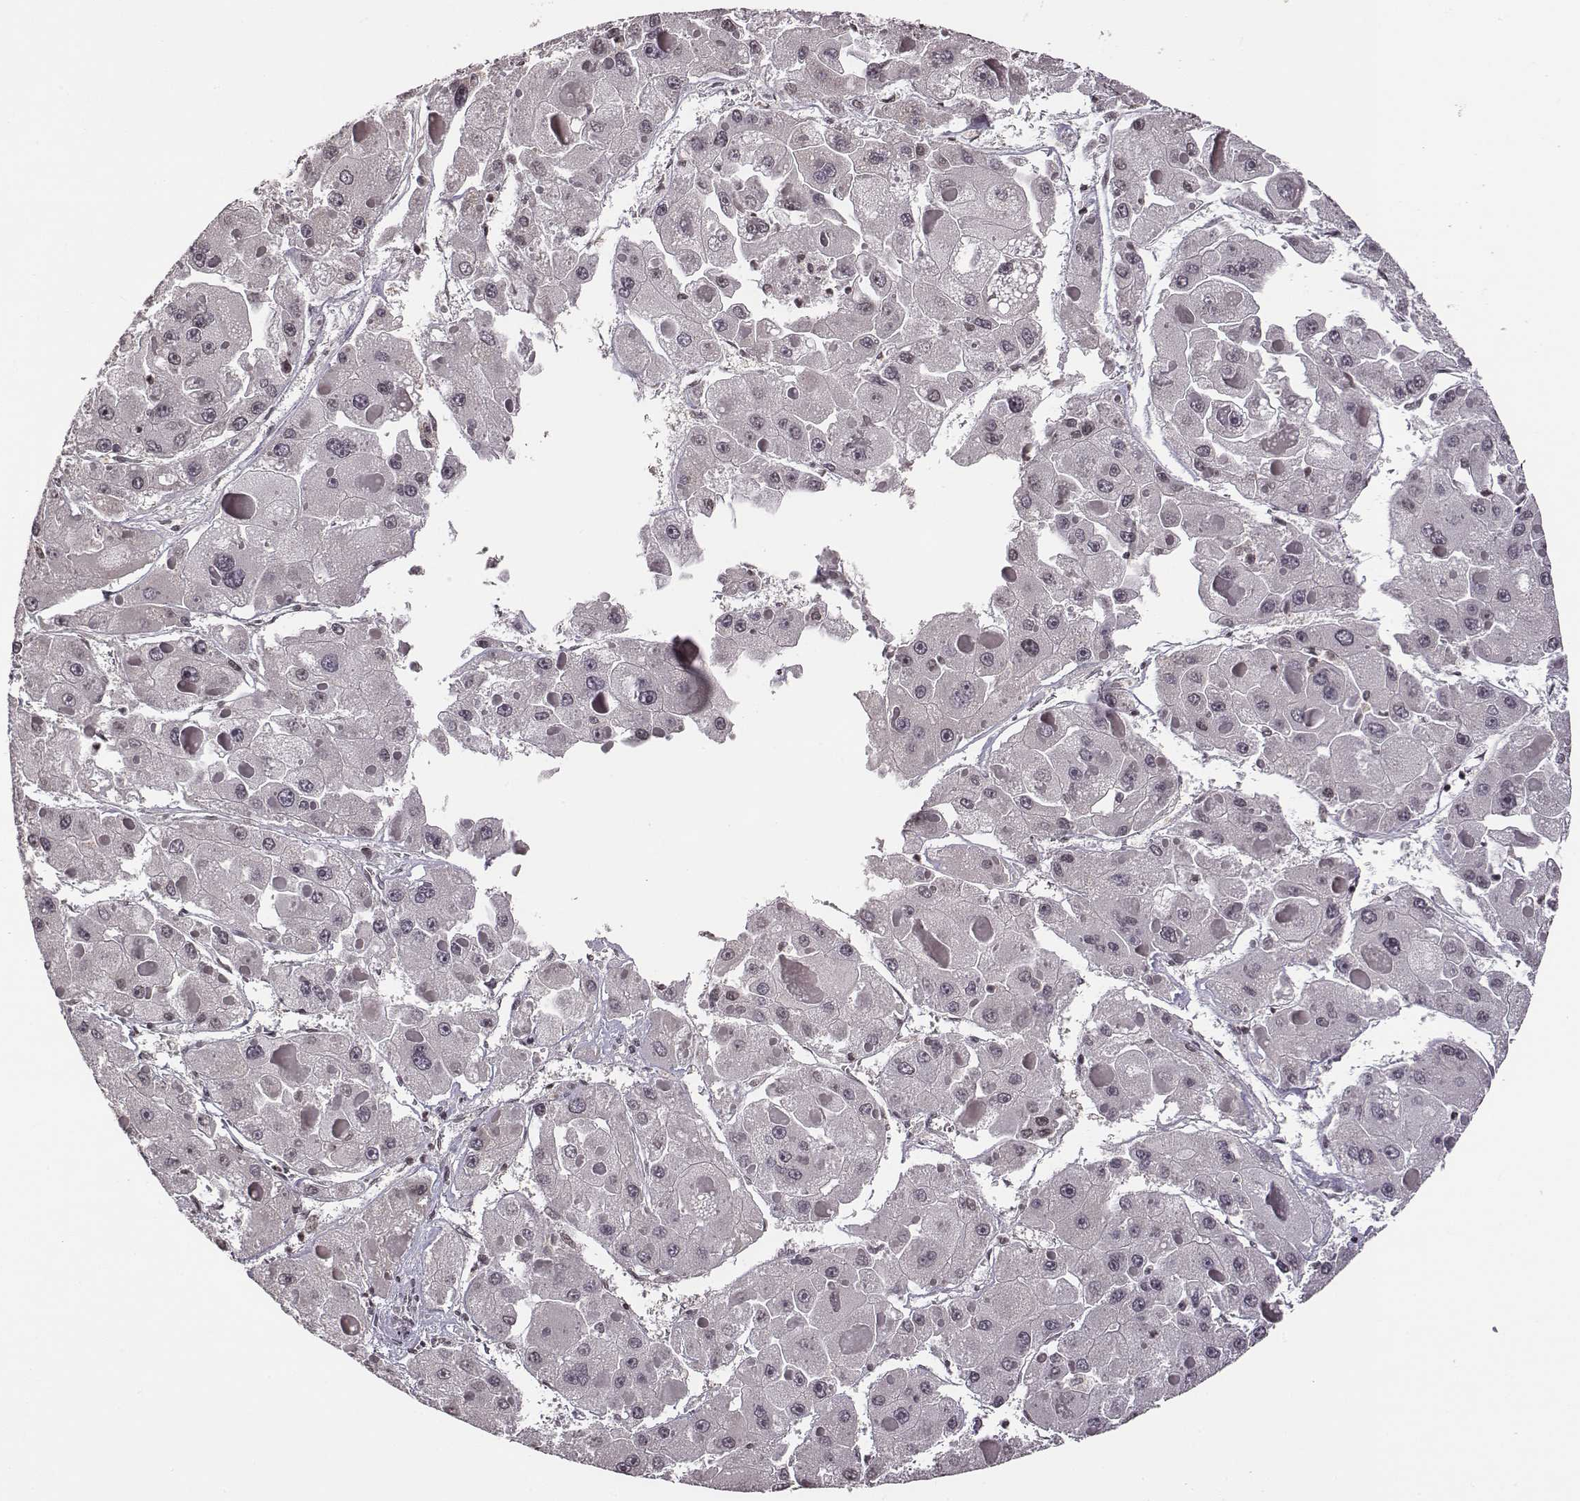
{"staining": {"intensity": "negative", "quantity": "none", "location": "none"}, "tissue": "liver cancer", "cell_type": "Tumor cells", "image_type": "cancer", "snomed": [{"axis": "morphology", "description": "Carcinoma, Hepatocellular, NOS"}, {"axis": "topography", "description": "Liver"}], "caption": "IHC of liver hepatocellular carcinoma demonstrates no positivity in tumor cells.", "gene": "GRM4", "patient": {"sex": "female", "age": 73}}